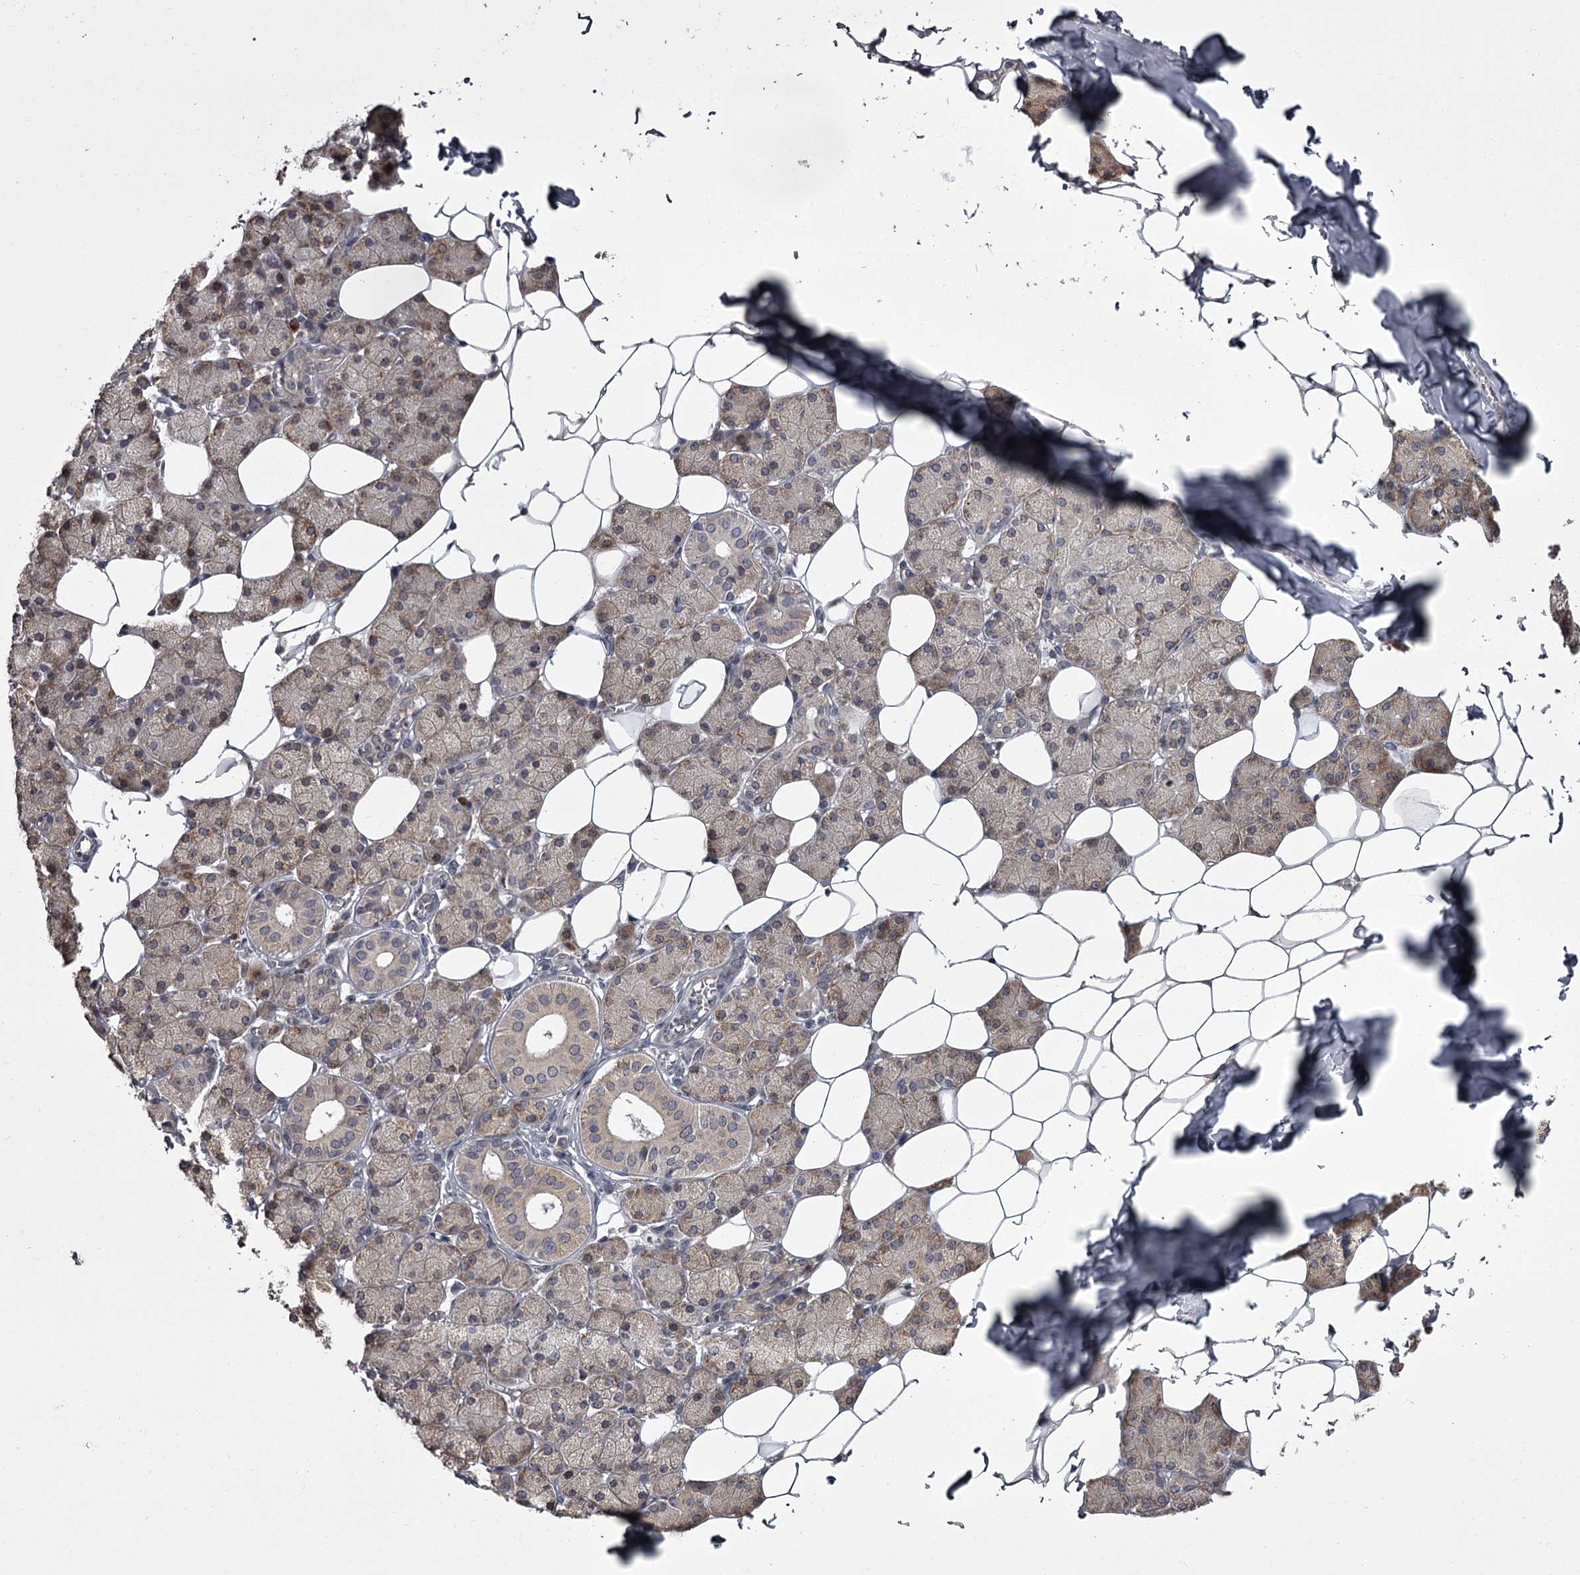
{"staining": {"intensity": "weak", "quantity": "25%-75%", "location": "cytoplasmic/membranous"}, "tissue": "salivary gland", "cell_type": "Glandular cells", "image_type": "normal", "snomed": [{"axis": "morphology", "description": "Normal tissue, NOS"}, {"axis": "topography", "description": "Salivary gland"}], "caption": "Salivary gland stained with IHC displays weak cytoplasmic/membranous expression in about 25%-75% of glandular cells. The protein of interest is stained brown, and the nuclei are stained in blue (DAB IHC with brightfield microscopy, high magnification).", "gene": "CCDC92", "patient": {"sex": "female", "age": 33}}